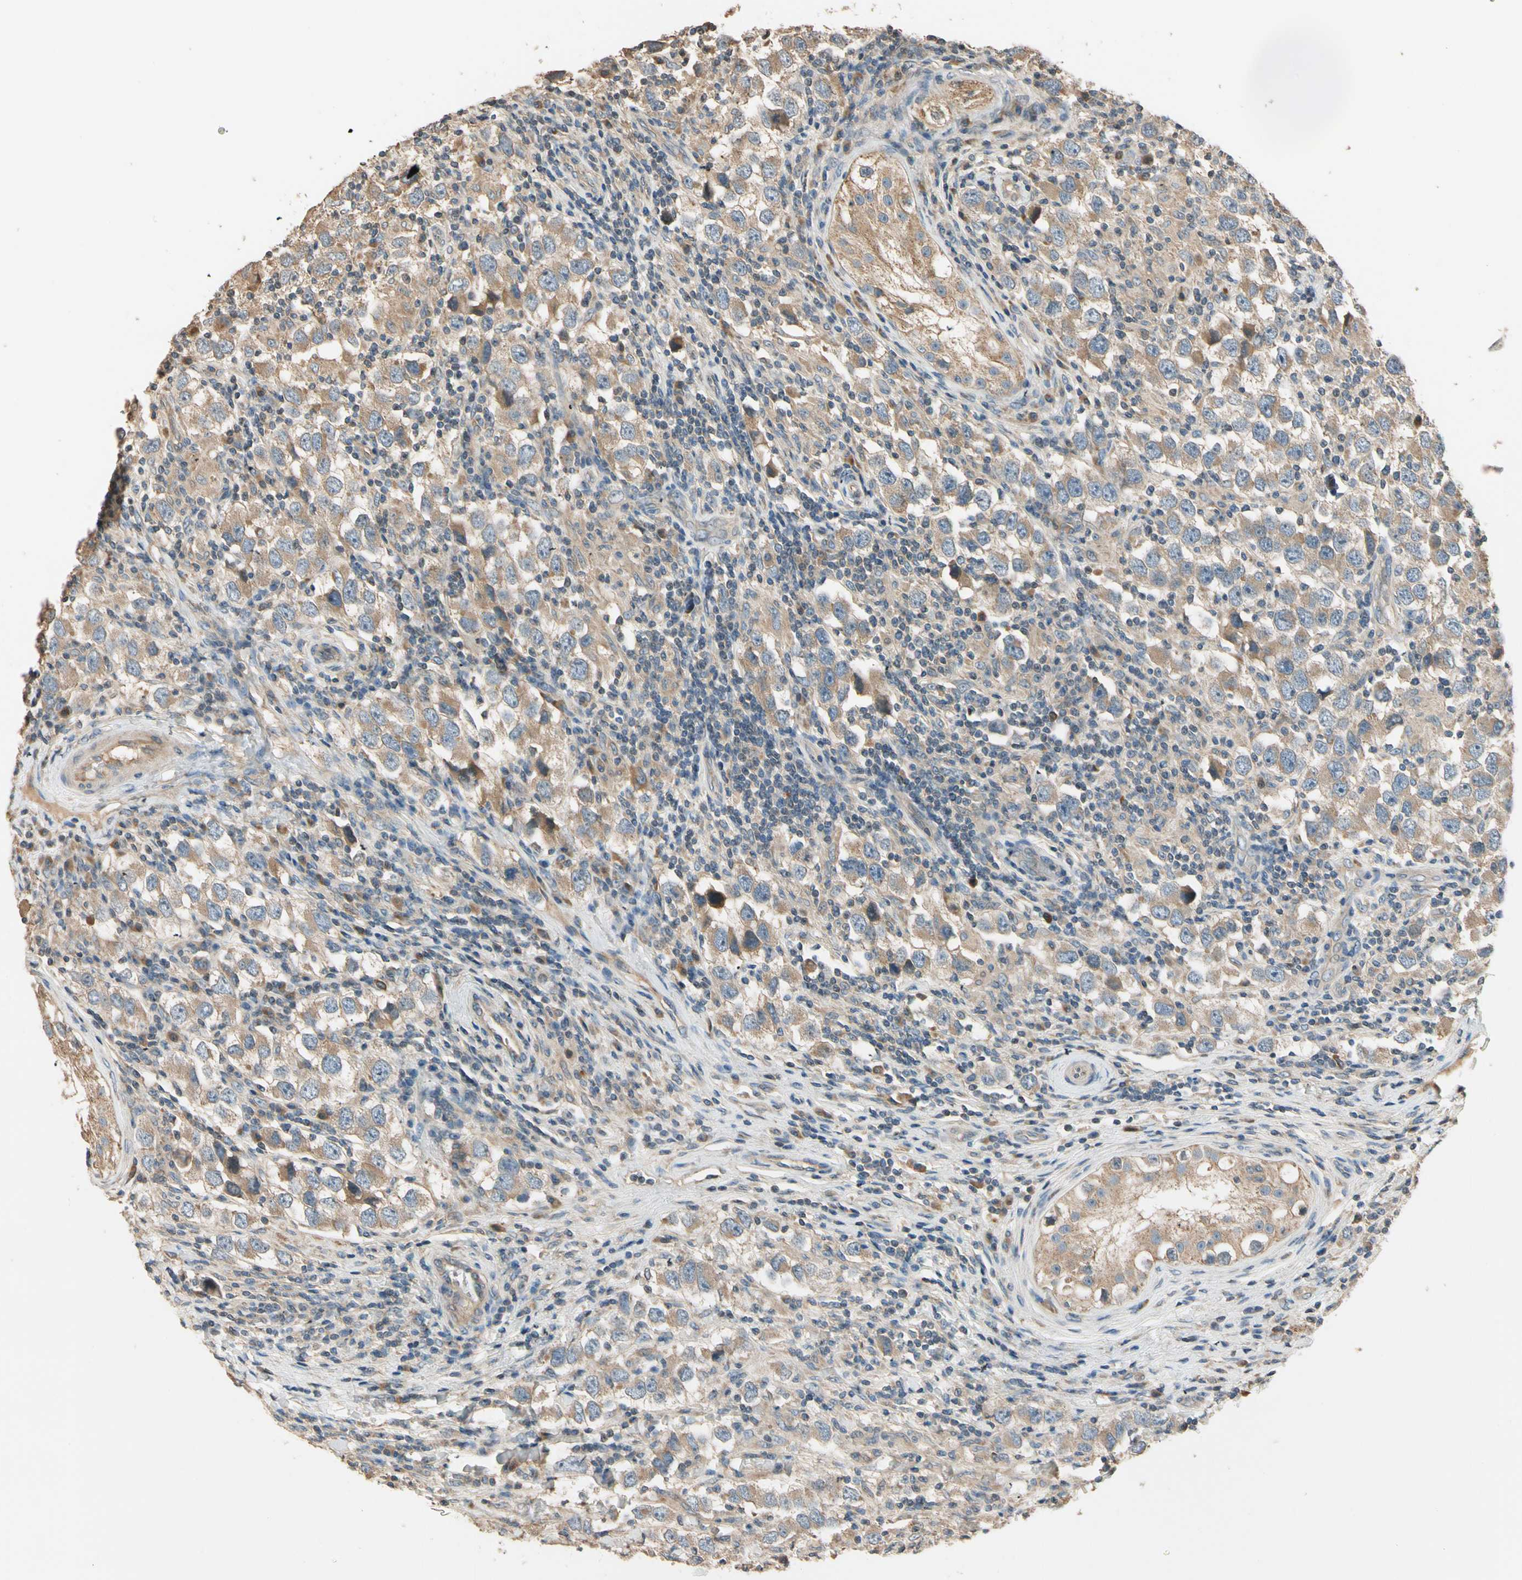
{"staining": {"intensity": "weak", "quantity": ">75%", "location": "cytoplasmic/membranous"}, "tissue": "testis cancer", "cell_type": "Tumor cells", "image_type": "cancer", "snomed": [{"axis": "morphology", "description": "Carcinoma, Embryonal, NOS"}, {"axis": "topography", "description": "Testis"}], "caption": "Testis cancer (embryonal carcinoma) was stained to show a protein in brown. There is low levels of weak cytoplasmic/membranous staining in approximately >75% of tumor cells. (IHC, brightfield microscopy, high magnification).", "gene": "TNFRSF21", "patient": {"sex": "male", "age": 21}}